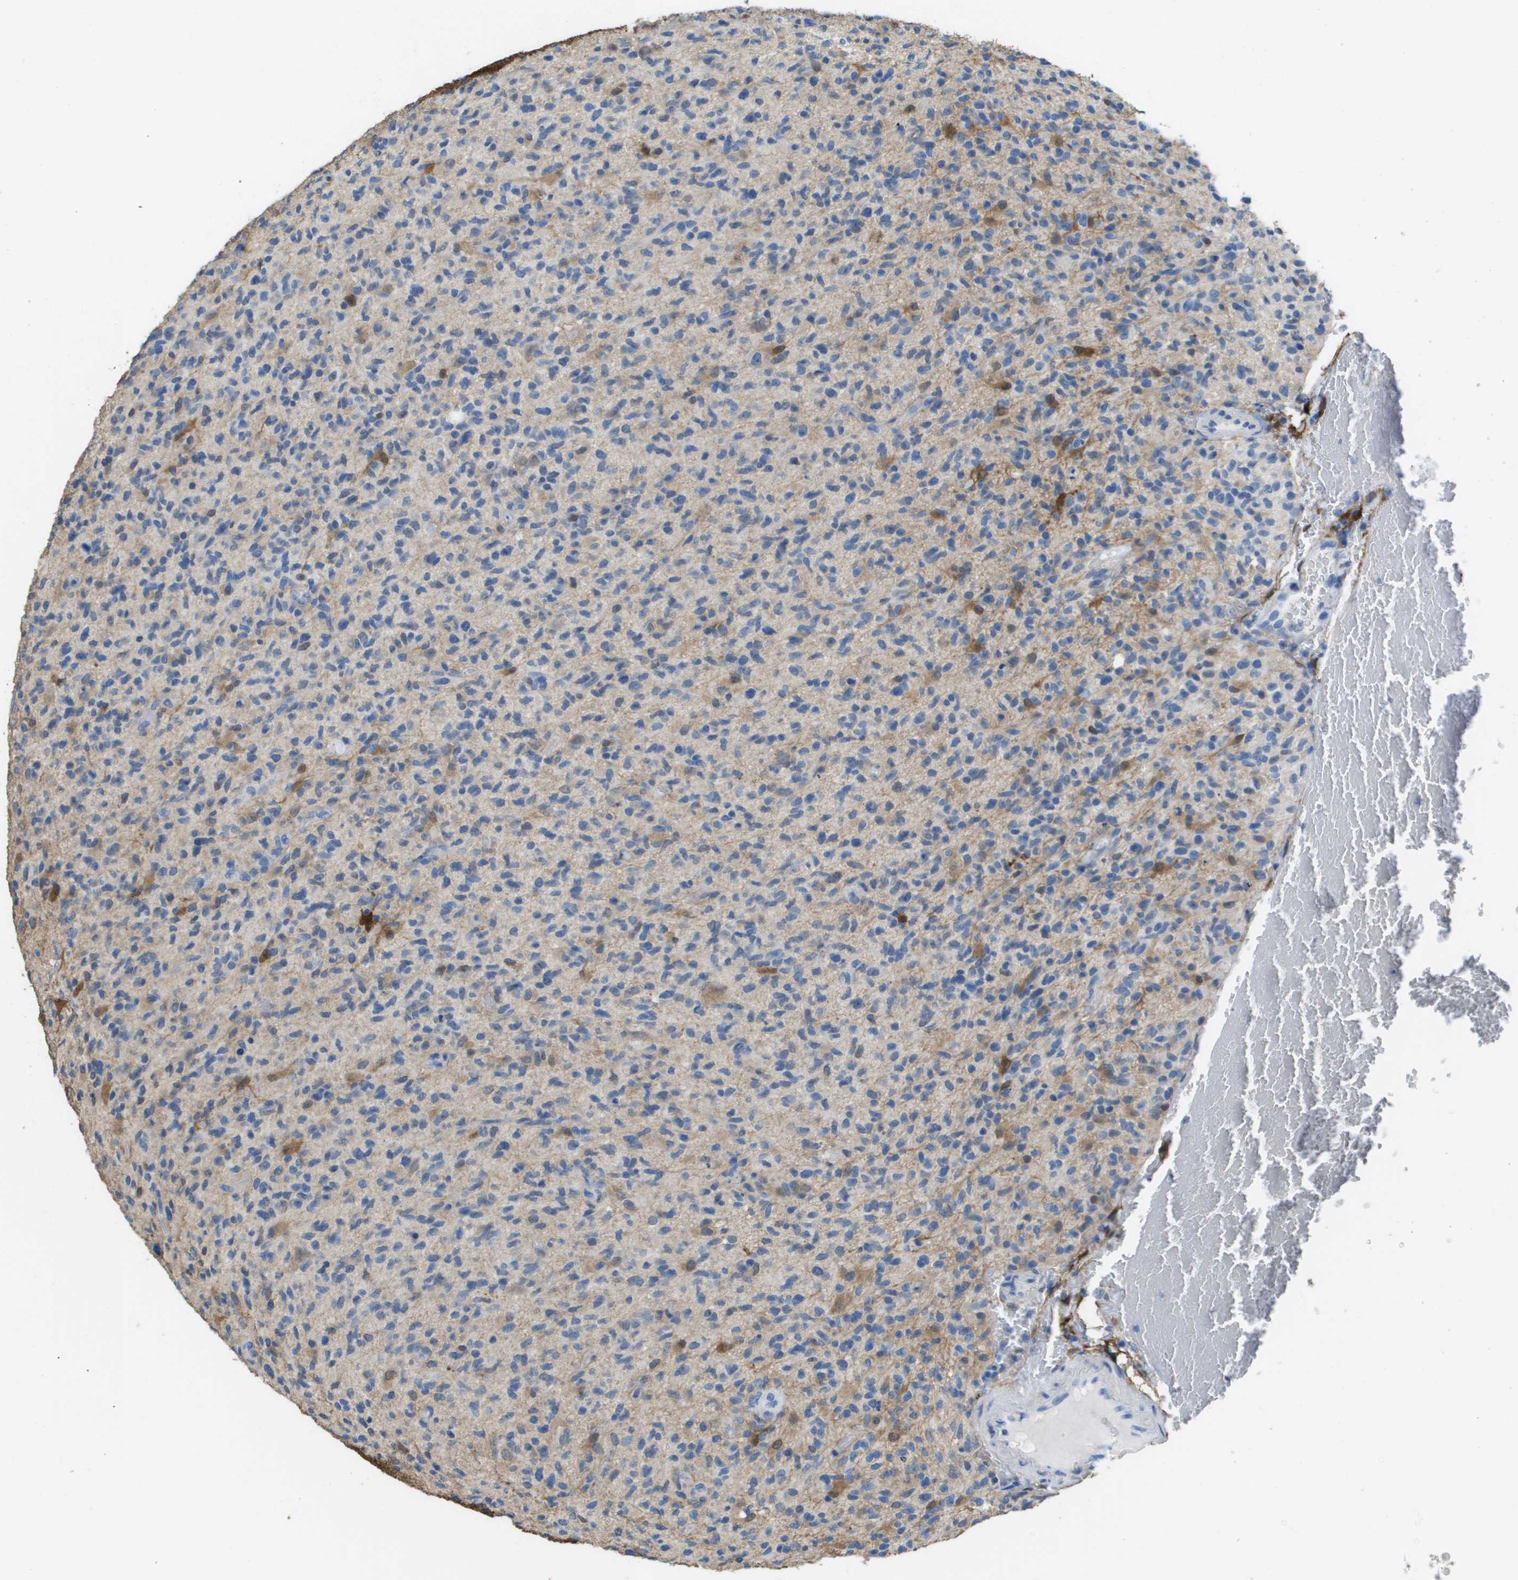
{"staining": {"intensity": "moderate", "quantity": "25%-75%", "location": "cytoplasmic/membranous"}, "tissue": "glioma", "cell_type": "Tumor cells", "image_type": "cancer", "snomed": [{"axis": "morphology", "description": "Glioma, malignant, High grade"}, {"axis": "topography", "description": "Brain"}], "caption": "Immunohistochemical staining of malignant high-grade glioma shows medium levels of moderate cytoplasmic/membranous expression in about 25%-75% of tumor cells. (DAB IHC with brightfield microscopy, high magnification).", "gene": "FABP5", "patient": {"sex": "male", "age": 71}}